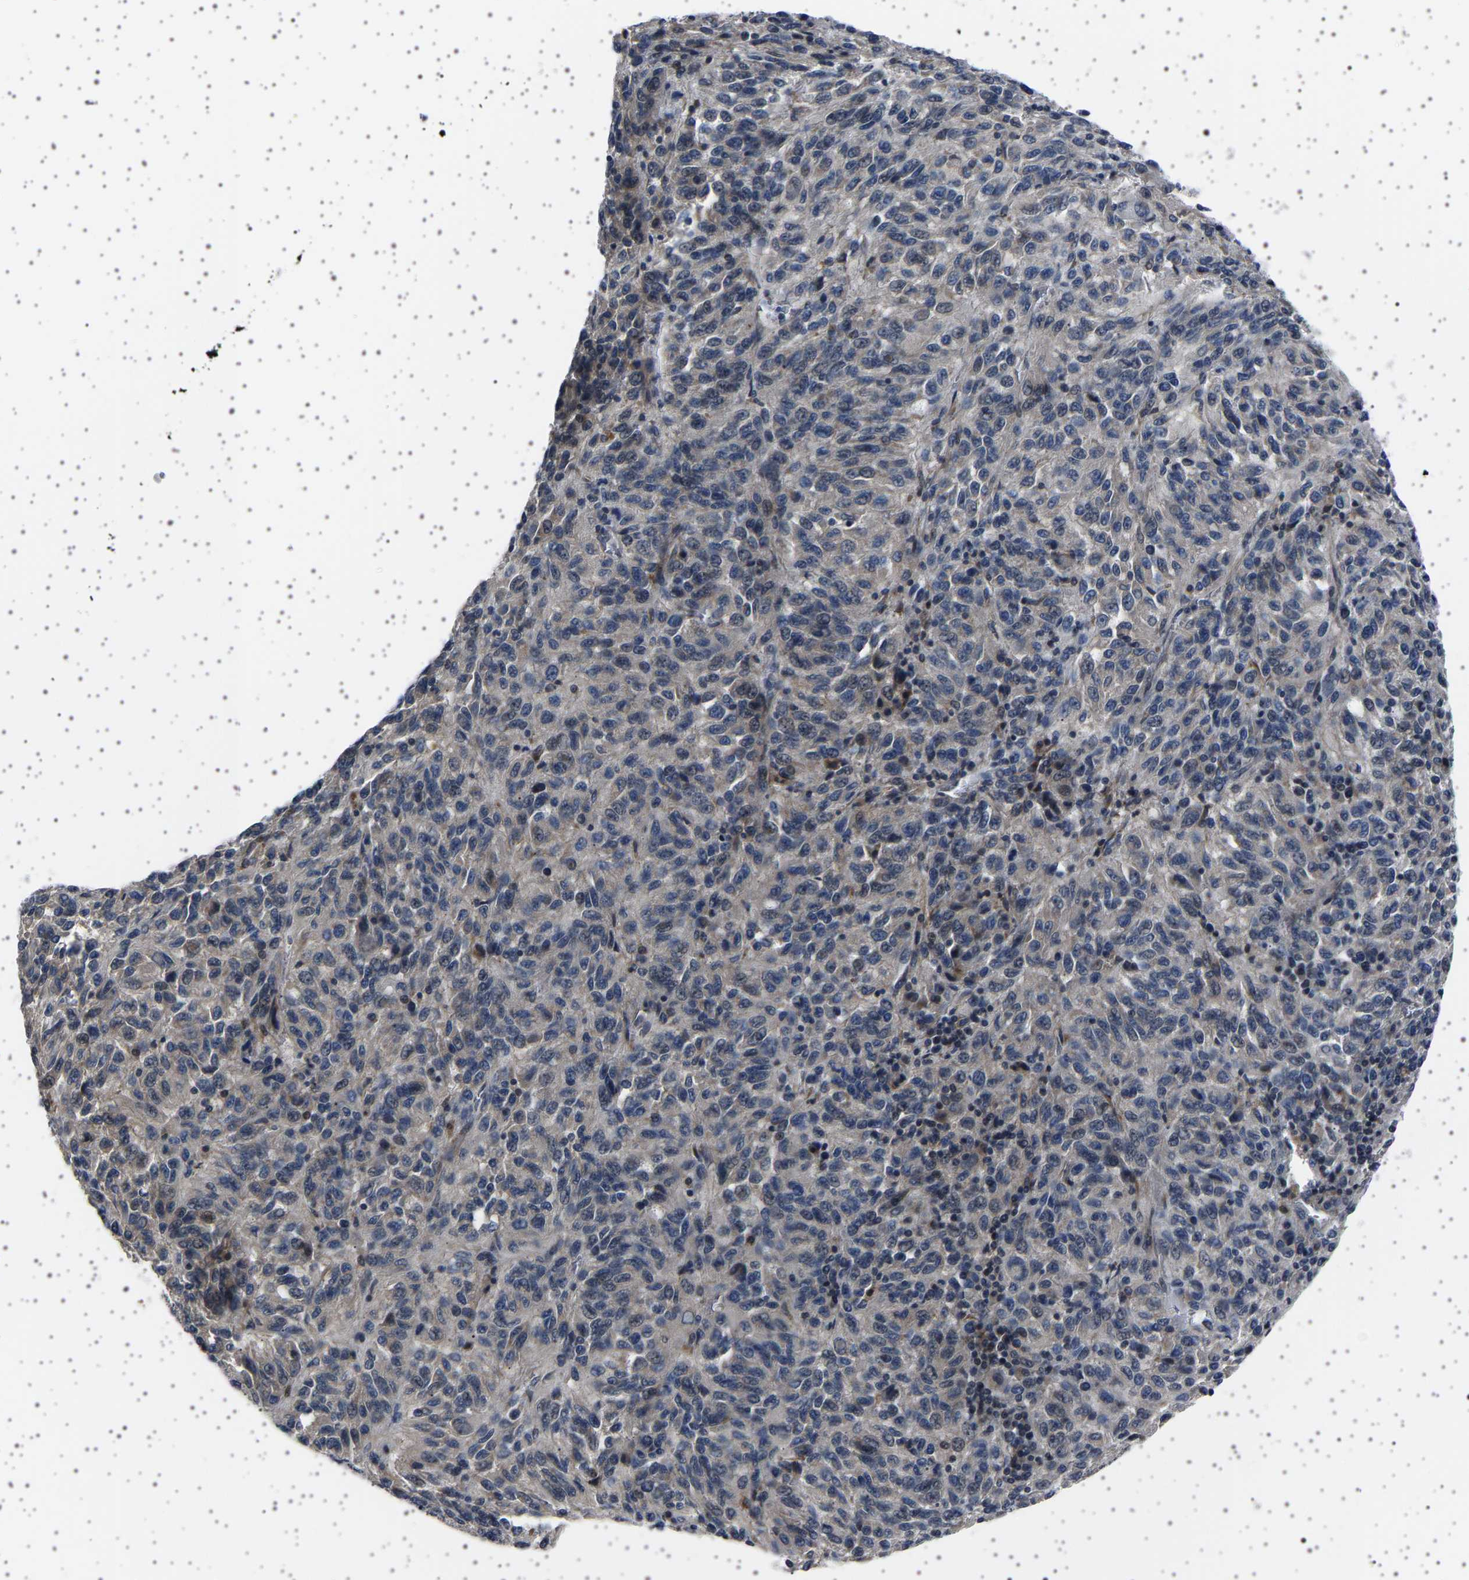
{"staining": {"intensity": "negative", "quantity": "none", "location": "none"}, "tissue": "melanoma", "cell_type": "Tumor cells", "image_type": "cancer", "snomed": [{"axis": "morphology", "description": "Malignant melanoma, Metastatic site"}, {"axis": "topography", "description": "Lung"}], "caption": "DAB (3,3'-diaminobenzidine) immunohistochemical staining of melanoma displays no significant staining in tumor cells.", "gene": "PAK5", "patient": {"sex": "male", "age": 64}}